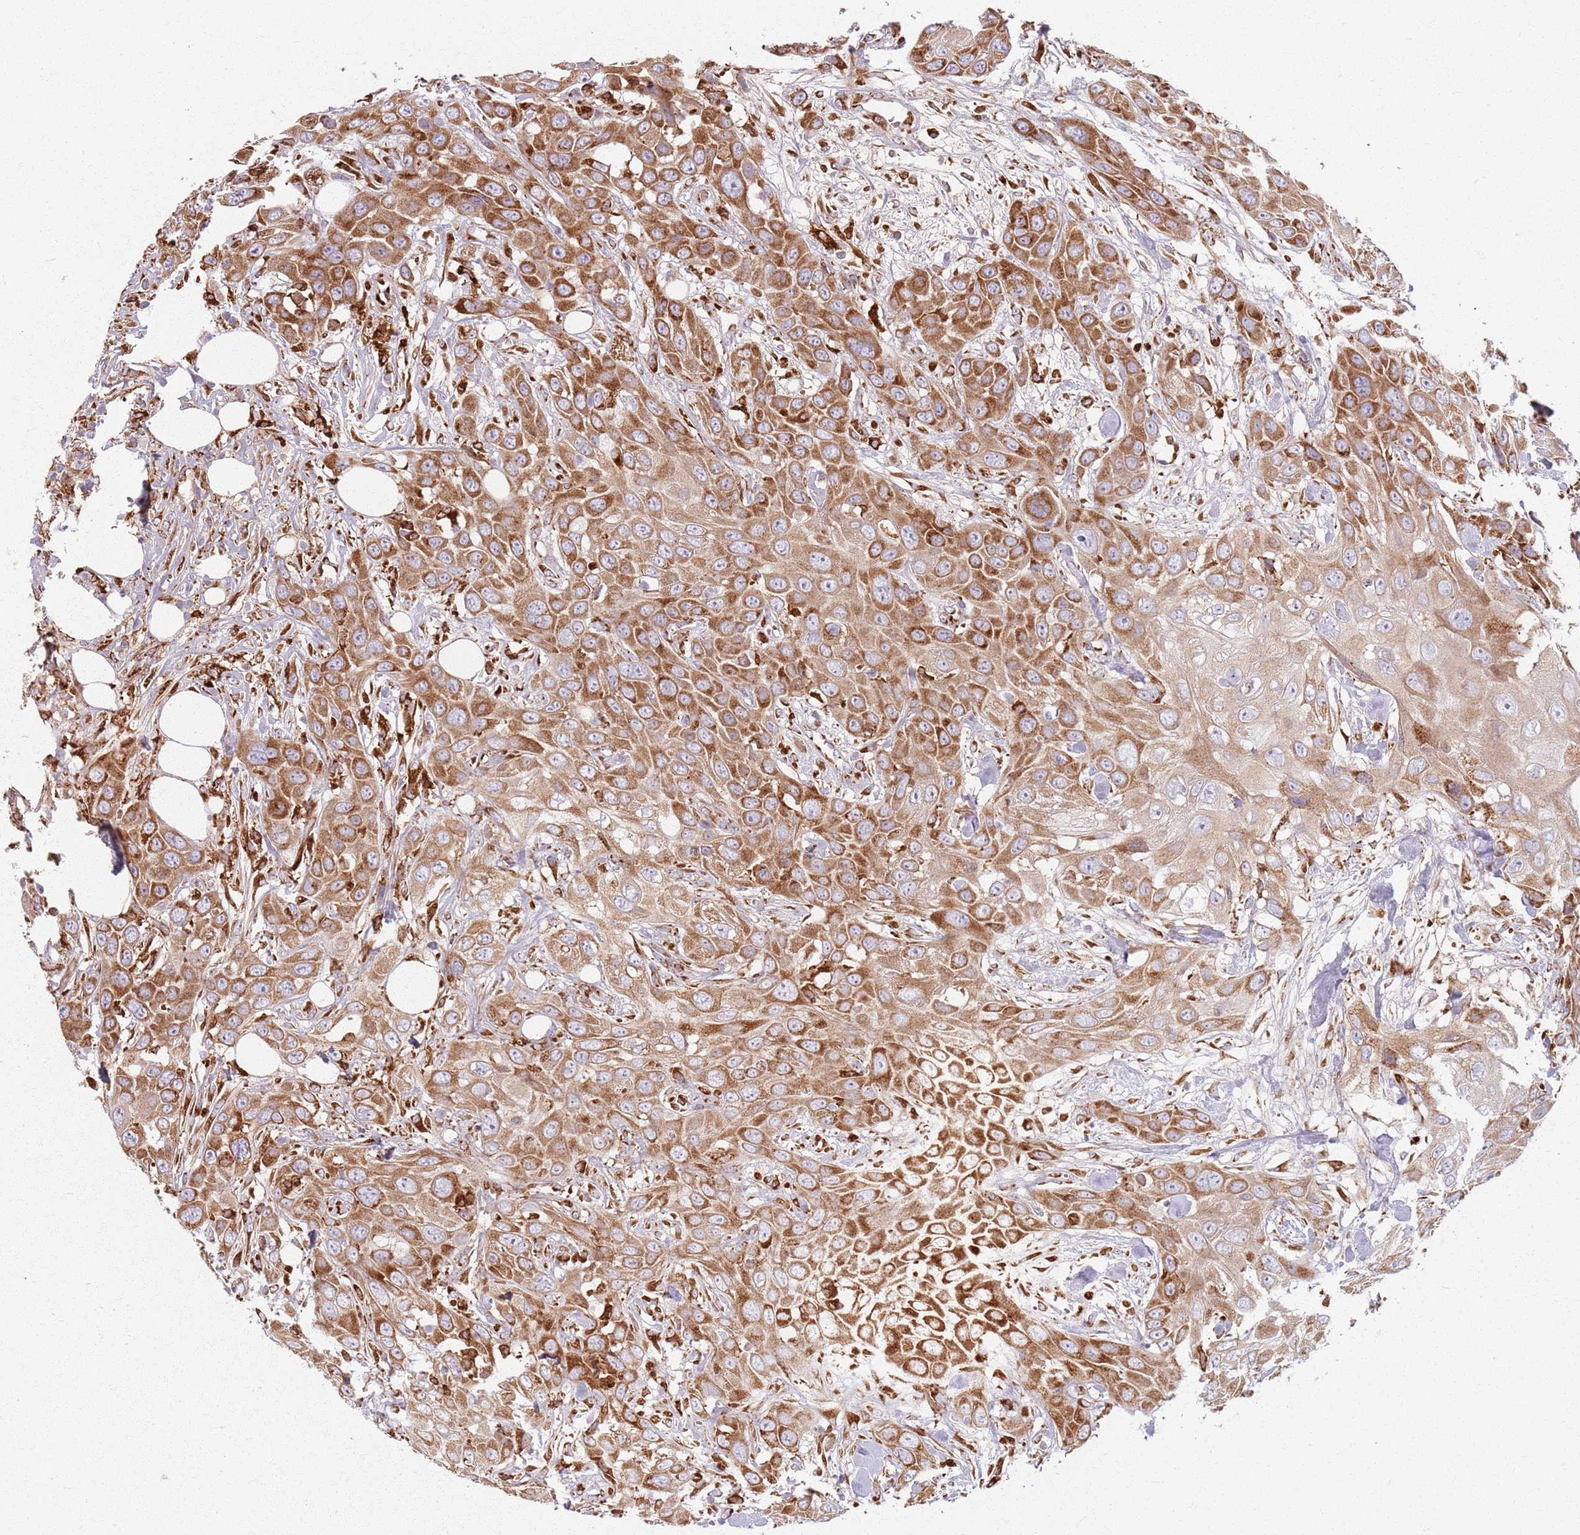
{"staining": {"intensity": "moderate", "quantity": ">75%", "location": "cytoplasmic/membranous"}, "tissue": "head and neck cancer", "cell_type": "Tumor cells", "image_type": "cancer", "snomed": [{"axis": "morphology", "description": "Squamous cell carcinoma, NOS"}, {"axis": "topography", "description": "Head-Neck"}], "caption": "Head and neck squamous cell carcinoma stained with a brown dye exhibits moderate cytoplasmic/membranous positive expression in approximately >75% of tumor cells.", "gene": "COLGALT1", "patient": {"sex": "male", "age": 81}}